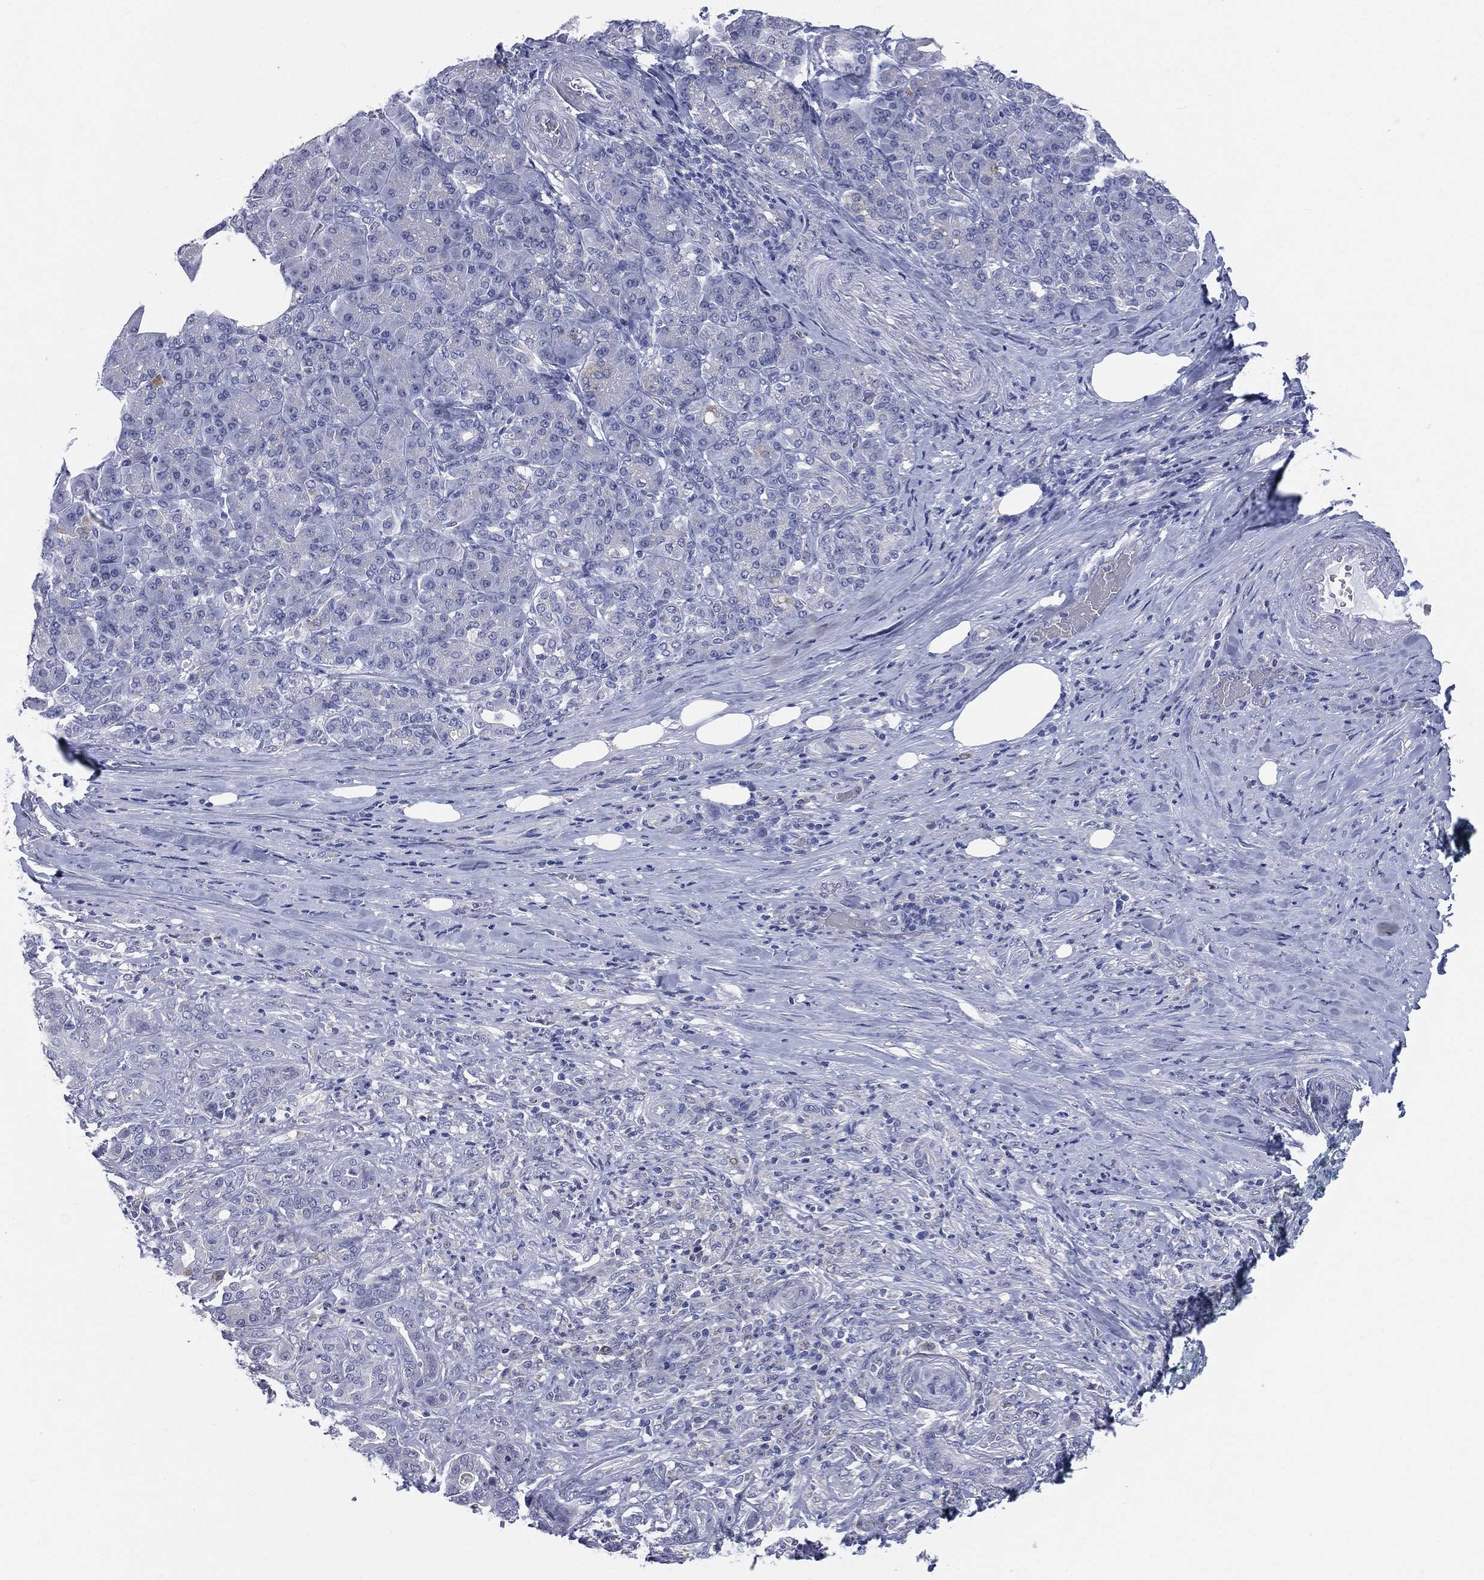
{"staining": {"intensity": "negative", "quantity": "none", "location": "none"}, "tissue": "pancreatic cancer", "cell_type": "Tumor cells", "image_type": "cancer", "snomed": [{"axis": "morphology", "description": "Normal tissue, NOS"}, {"axis": "morphology", "description": "Inflammation, NOS"}, {"axis": "morphology", "description": "Adenocarcinoma, NOS"}, {"axis": "topography", "description": "Pancreas"}], "caption": "The photomicrograph displays no significant staining in tumor cells of pancreatic adenocarcinoma.", "gene": "AKAP3", "patient": {"sex": "male", "age": 57}}